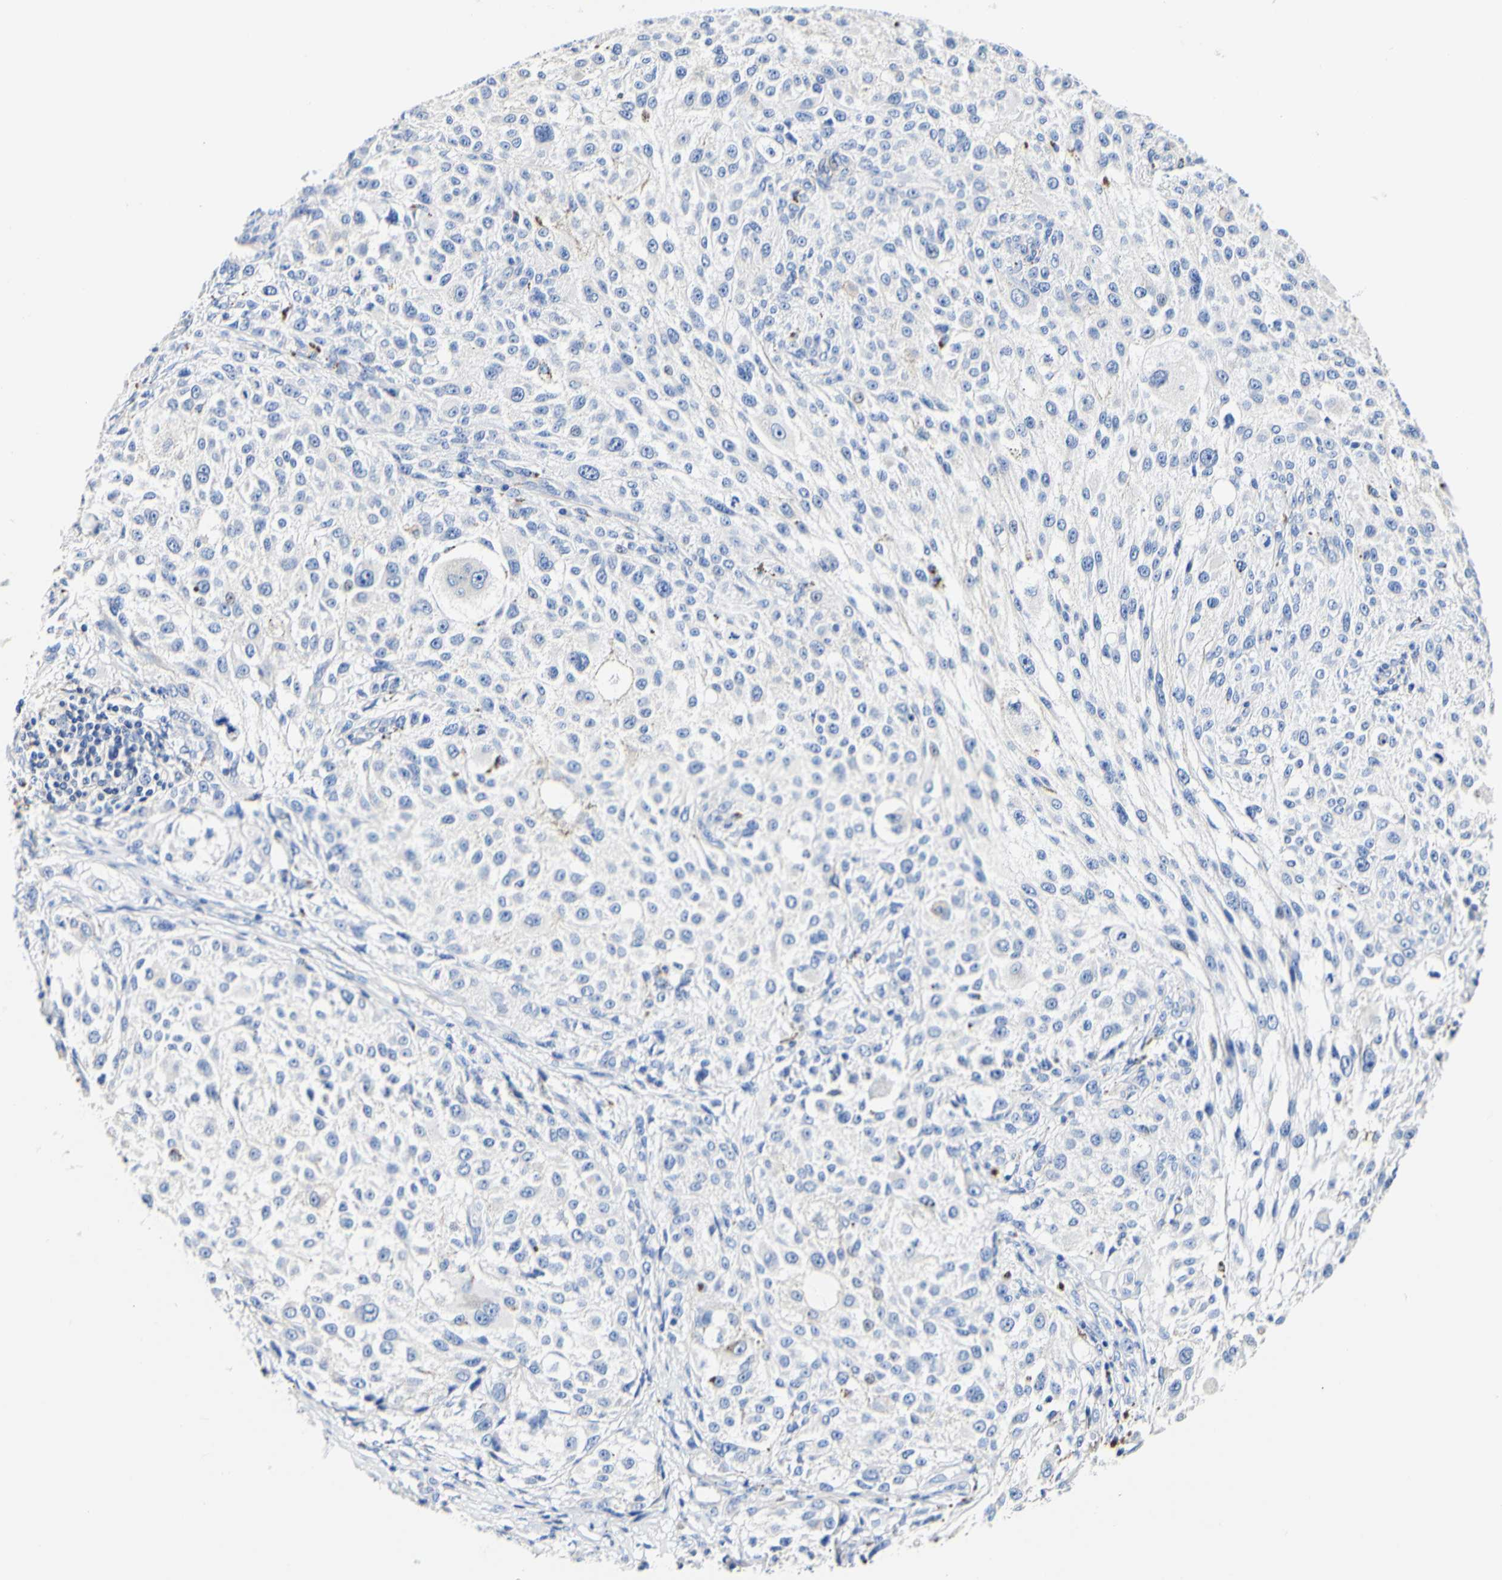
{"staining": {"intensity": "negative", "quantity": "none", "location": "none"}, "tissue": "melanoma", "cell_type": "Tumor cells", "image_type": "cancer", "snomed": [{"axis": "morphology", "description": "Necrosis, NOS"}, {"axis": "morphology", "description": "Malignant melanoma, NOS"}, {"axis": "topography", "description": "Skin"}], "caption": "High magnification brightfield microscopy of malignant melanoma stained with DAB (brown) and counterstained with hematoxylin (blue): tumor cells show no significant expression.", "gene": "CAMK4", "patient": {"sex": "female", "age": 87}}